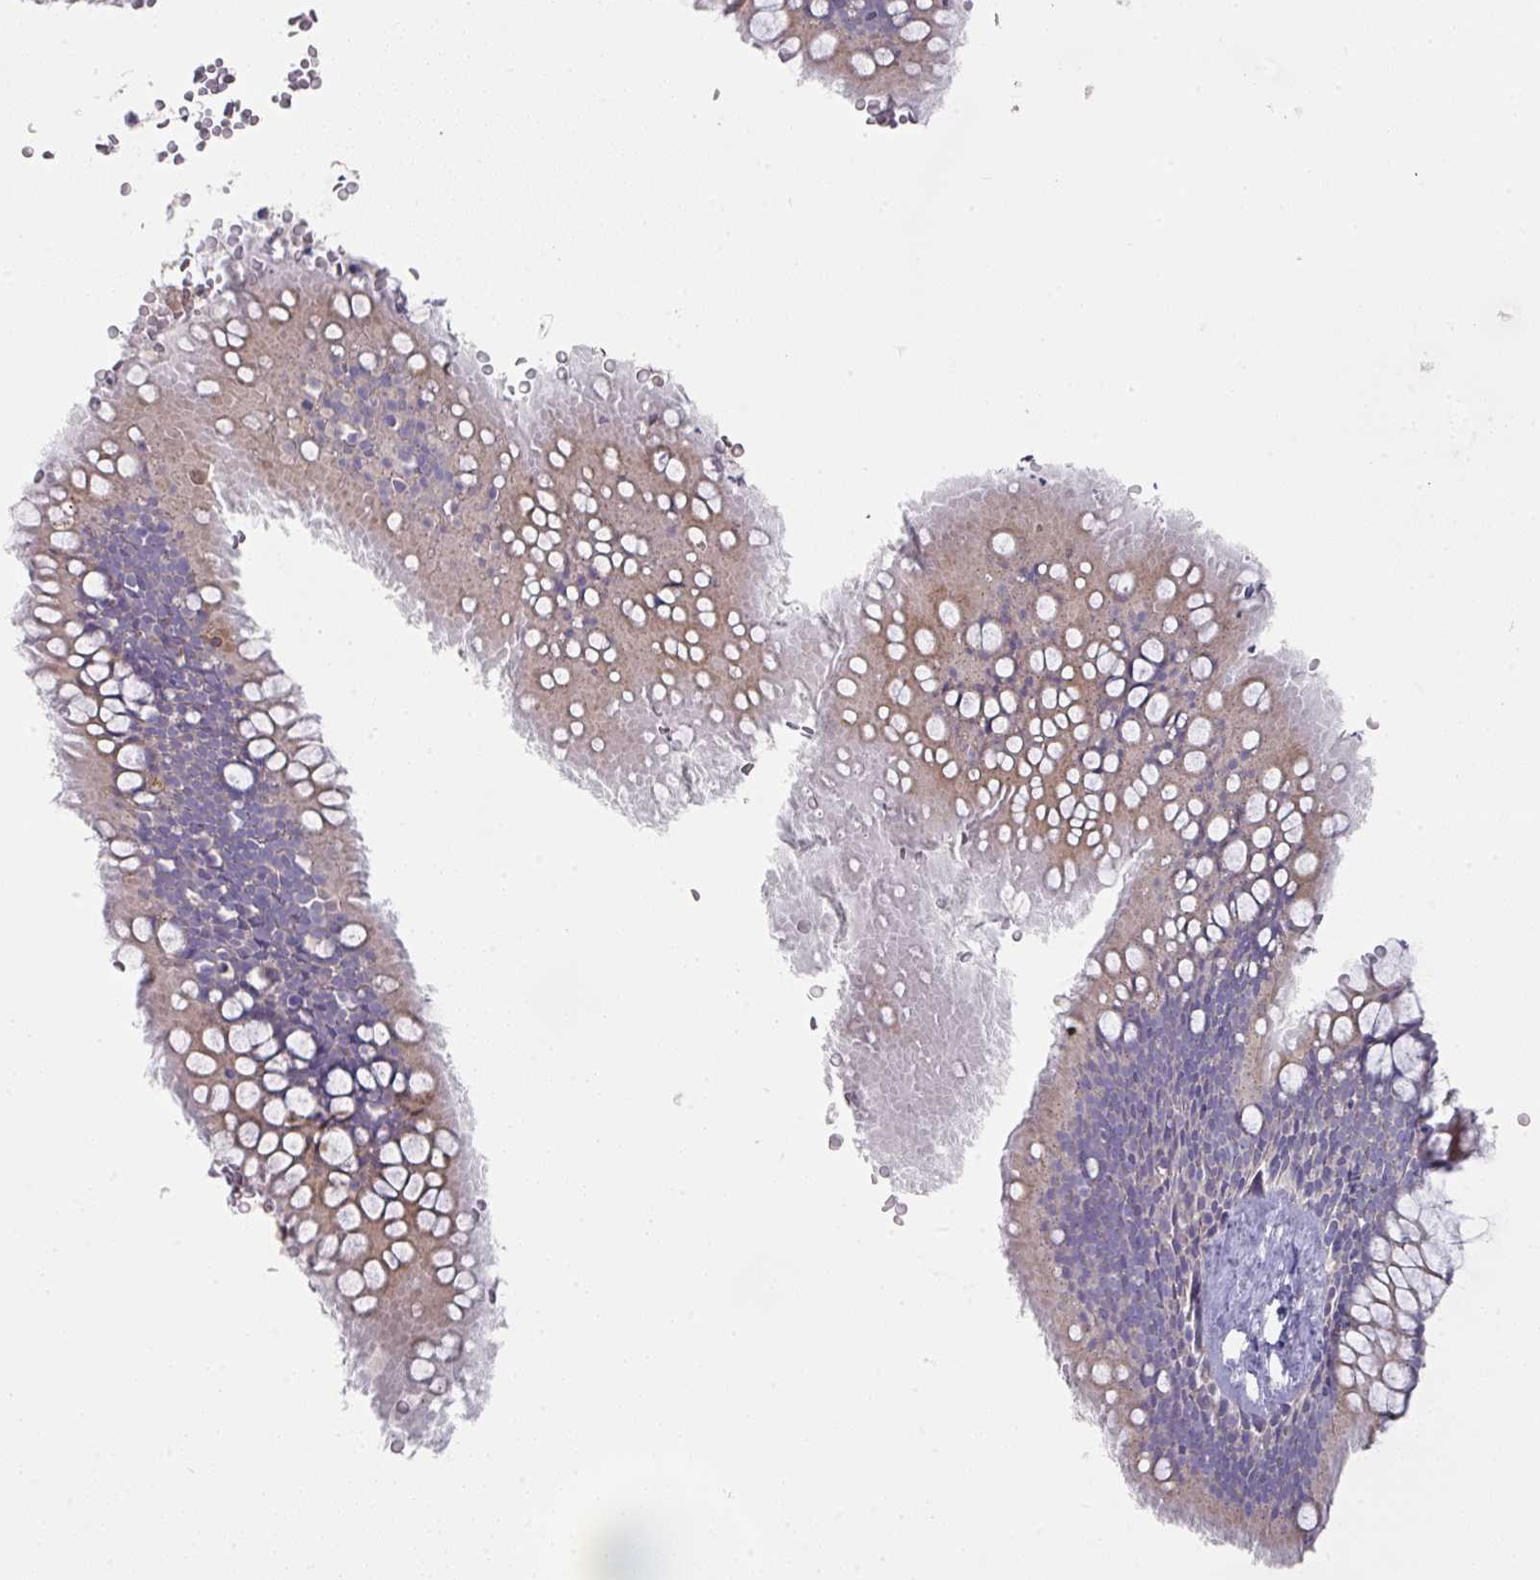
{"staining": {"intensity": "weak", "quantity": "<25%", "location": "cytoplasmic/membranous"}, "tissue": "bronchus", "cell_type": "Respiratory epithelial cells", "image_type": "normal", "snomed": [{"axis": "morphology", "description": "Normal tissue, NOS"}, {"axis": "topography", "description": "Bronchus"}], "caption": "Immunohistochemistry of benign human bronchus displays no expression in respiratory epithelial cells.", "gene": "IL4R", "patient": {"sex": "male", "age": 67}}